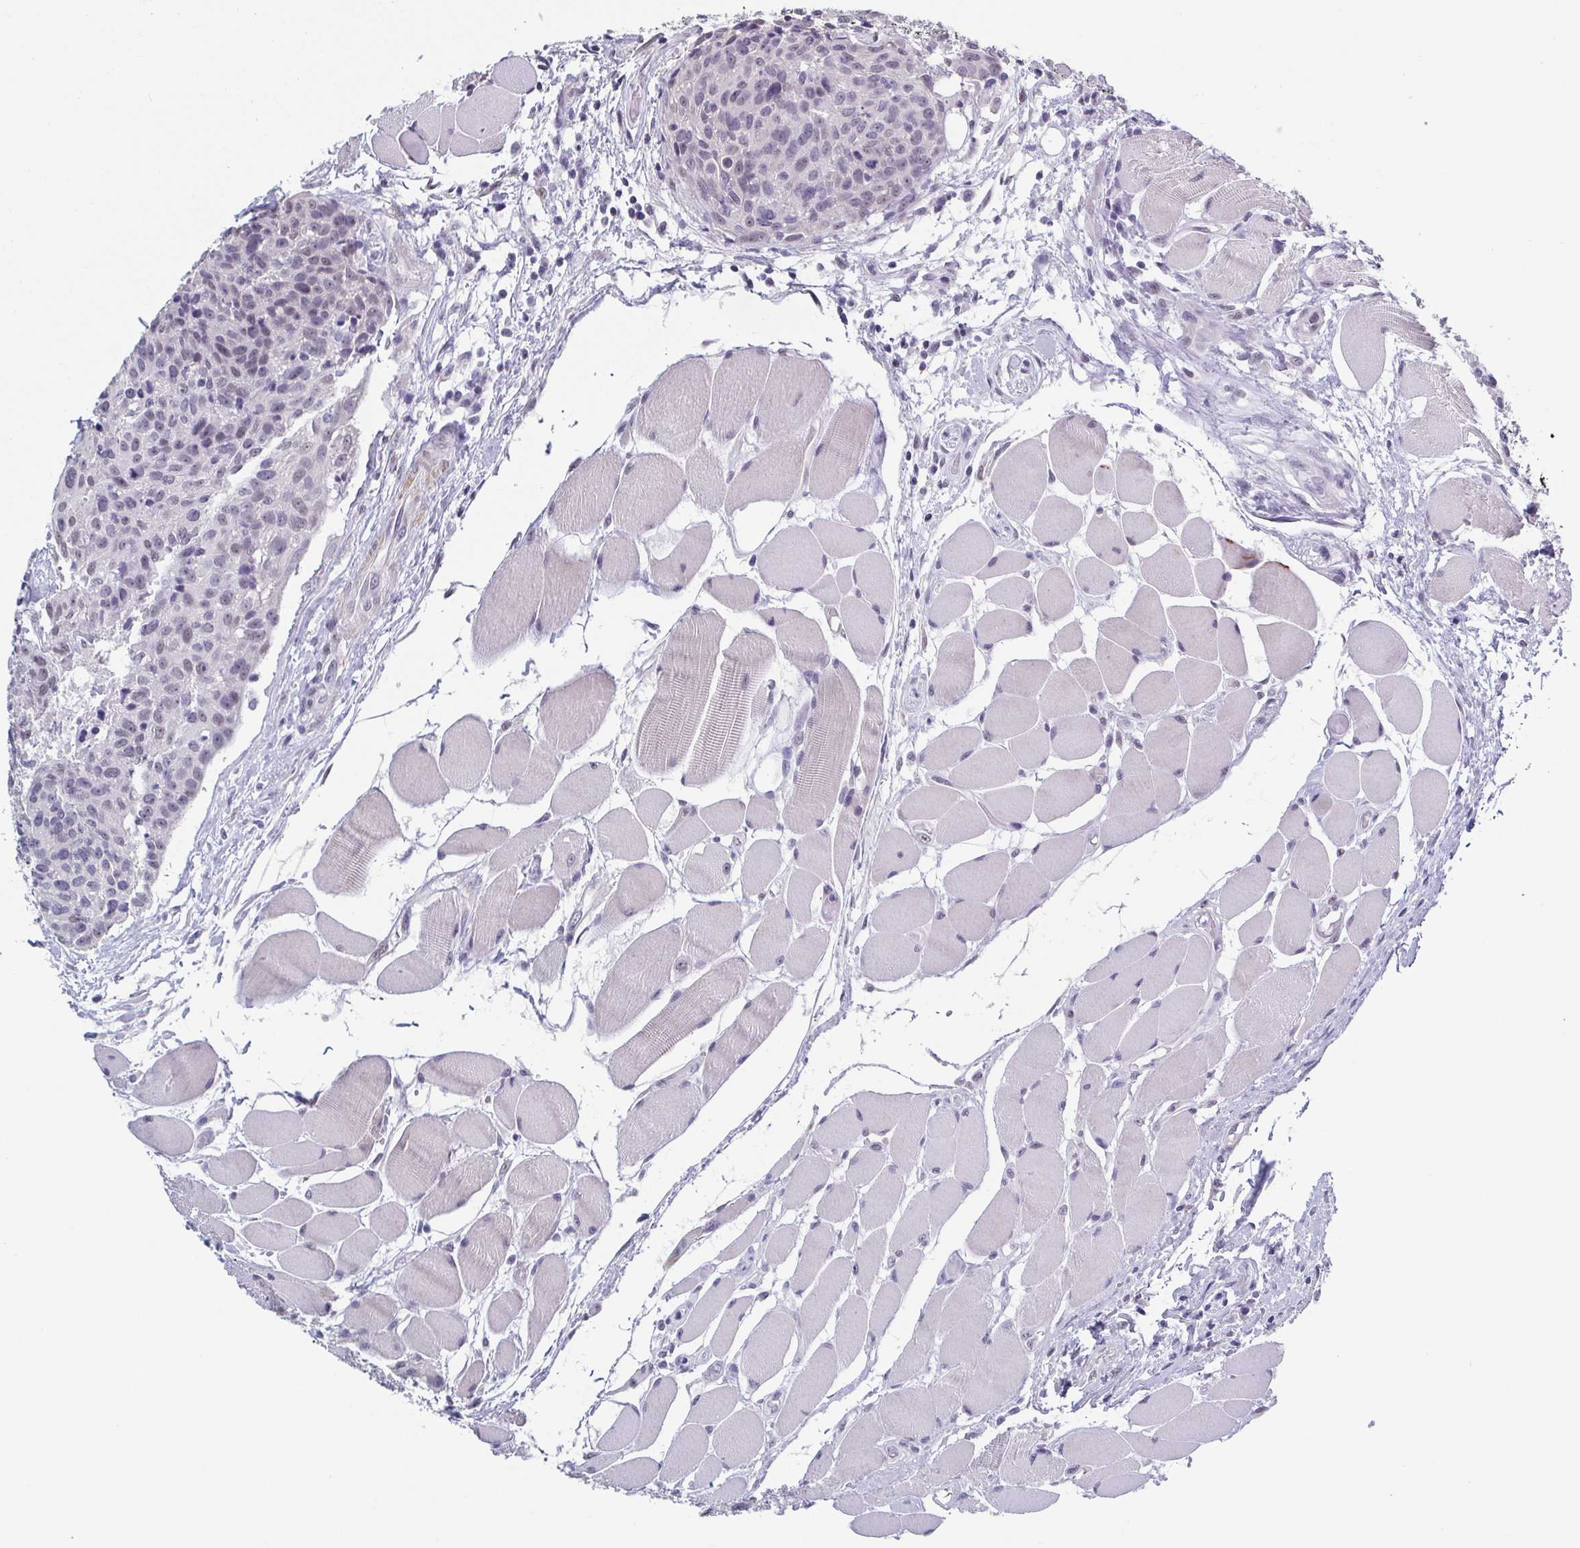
{"staining": {"intensity": "negative", "quantity": "none", "location": "none"}, "tissue": "head and neck cancer", "cell_type": "Tumor cells", "image_type": "cancer", "snomed": [{"axis": "morphology", "description": "Squamous cell carcinoma, NOS"}, {"axis": "topography", "description": "Oral tissue"}, {"axis": "topography", "description": "Head-Neck"}], "caption": "IHC of head and neck cancer displays no expression in tumor cells.", "gene": "TMEM92", "patient": {"sex": "male", "age": 64}}